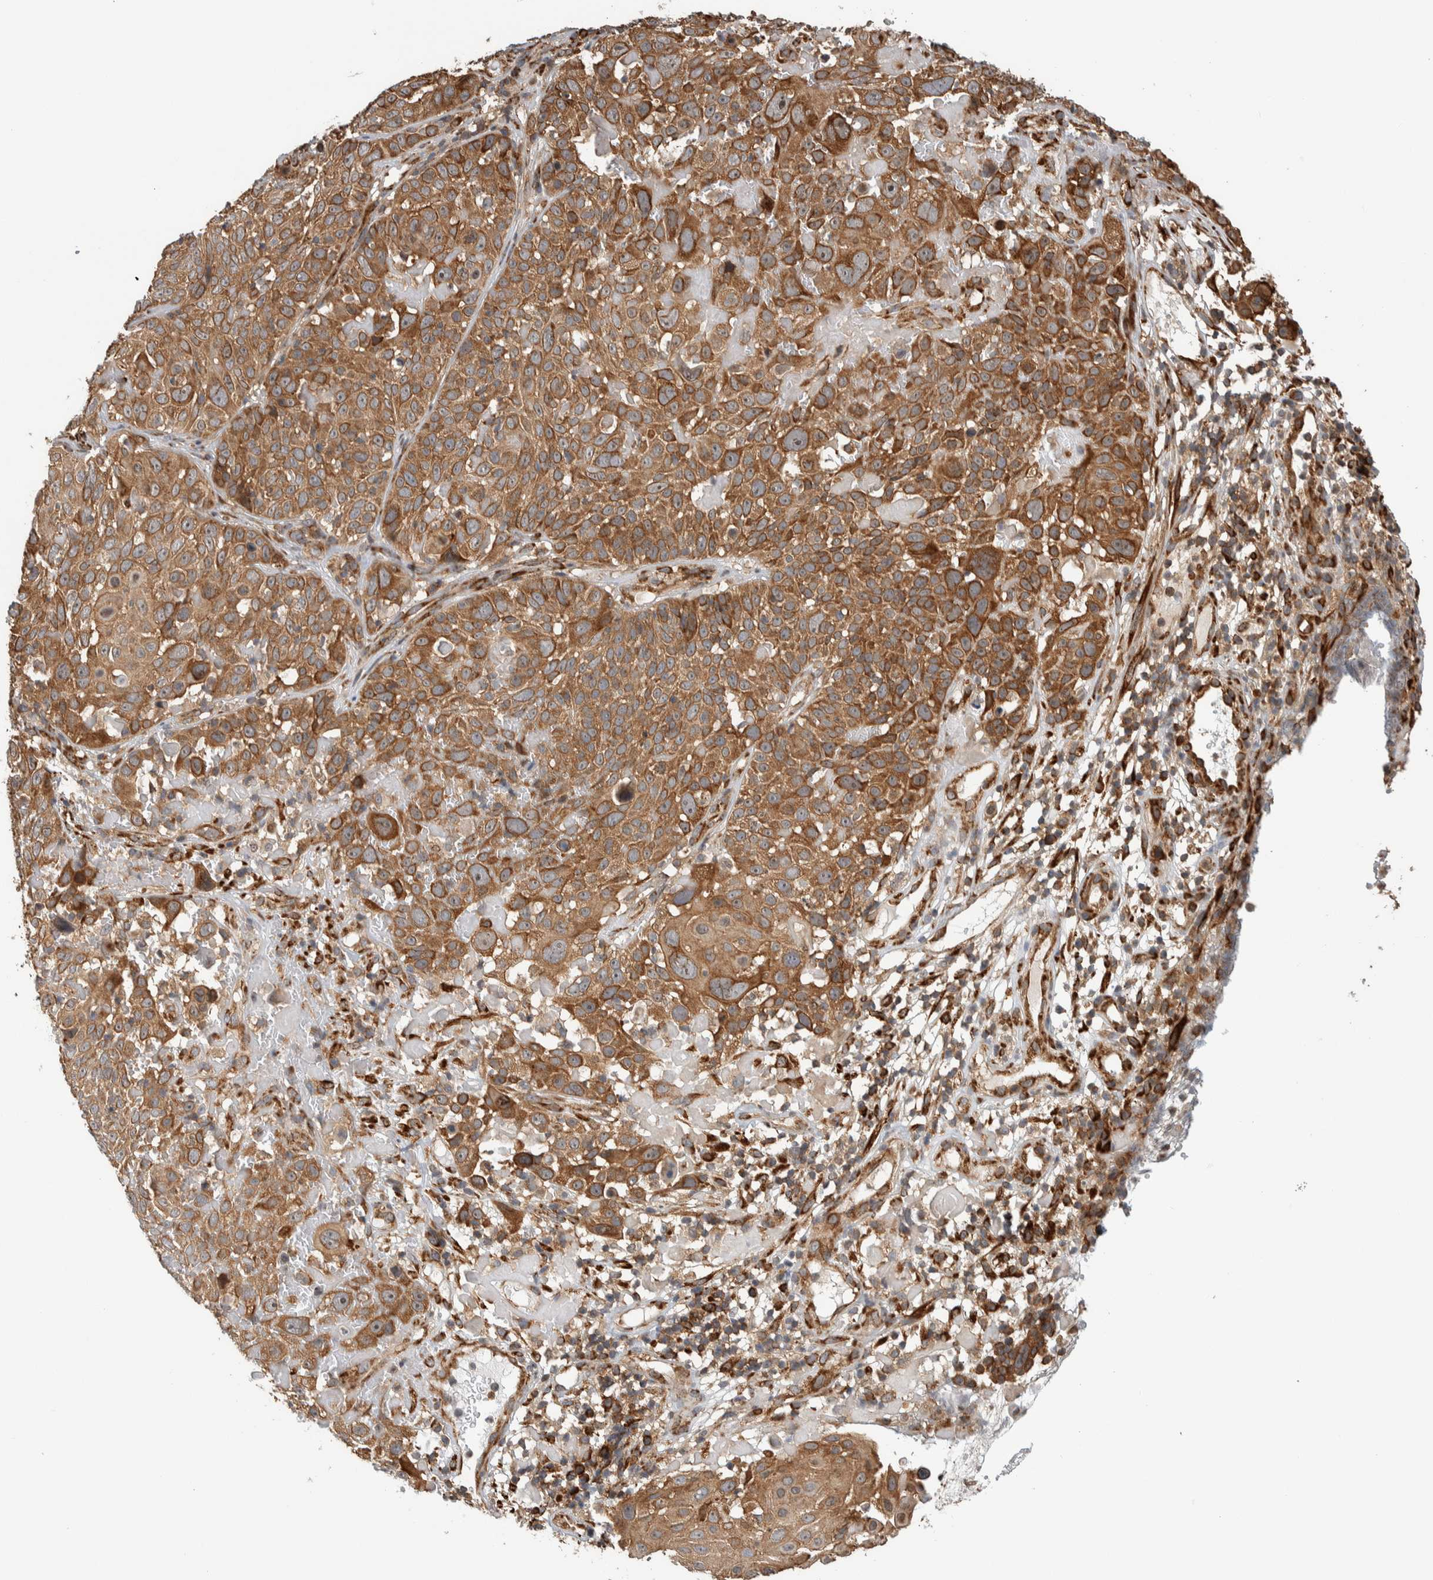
{"staining": {"intensity": "moderate", "quantity": ">75%", "location": "cytoplasmic/membranous"}, "tissue": "cervical cancer", "cell_type": "Tumor cells", "image_type": "cancer", "snomed": [{"axis": "morphology", "description": "Squamous cell carcinoma, NOS"}, {"axis": "topography", "description": "Cervix"}], "caption": "A medium amount of moderate cytoplasmic/membranous positivity is present in about >75% of tumor cells in cervical cancer tissue.", "gene": "EIF3H", "patient": {"sex": "female", "age": 74}}